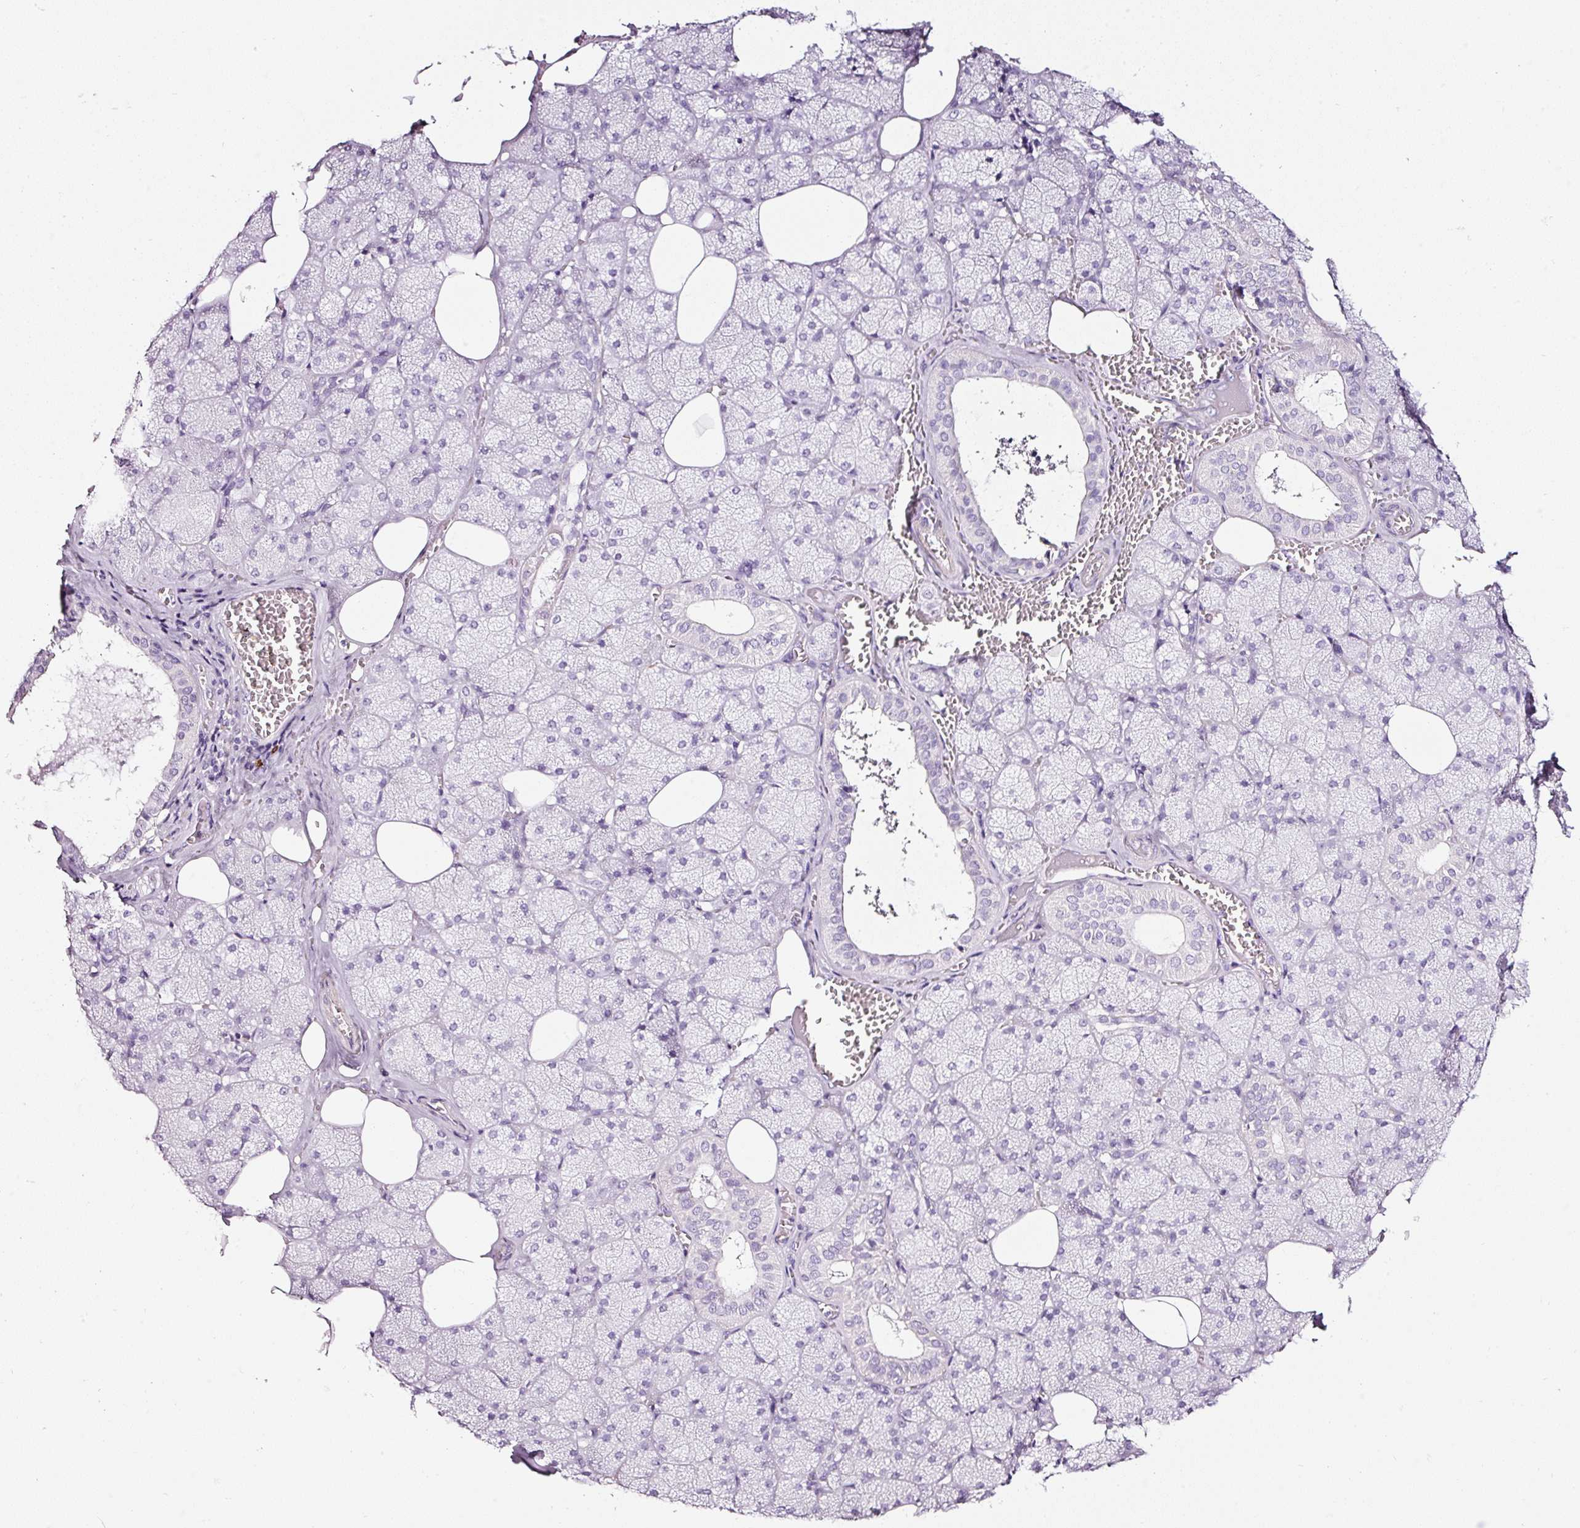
{"staining": {"intensity": "negative", "quantity": "none", "location": "none"}, "tissue": "salivary gland", "cell_type": "Glandular cells", "image_type": "normal", "snomed": [{"axis": "morphology", "description": "Normal tissue, NOS"}, {"axis": "topography", "description": "Salivary gland"}, {"axis": "topography", "description": "Peripheral nerve tissue"}], "caption": "High magnification brightfield microscopy of normal salivary gland stained with DAB (brown) and counterstained with hematoxylin (blue): glandular cells show no significant positivity. The staining was performed using DAB to visualize the protein expression in brown, while the nuclei were stained in blue with hematoxylin (Magnification: 20x).", "gene": "CYB561A3", "patient": {"sex": "male", "age": 38}}